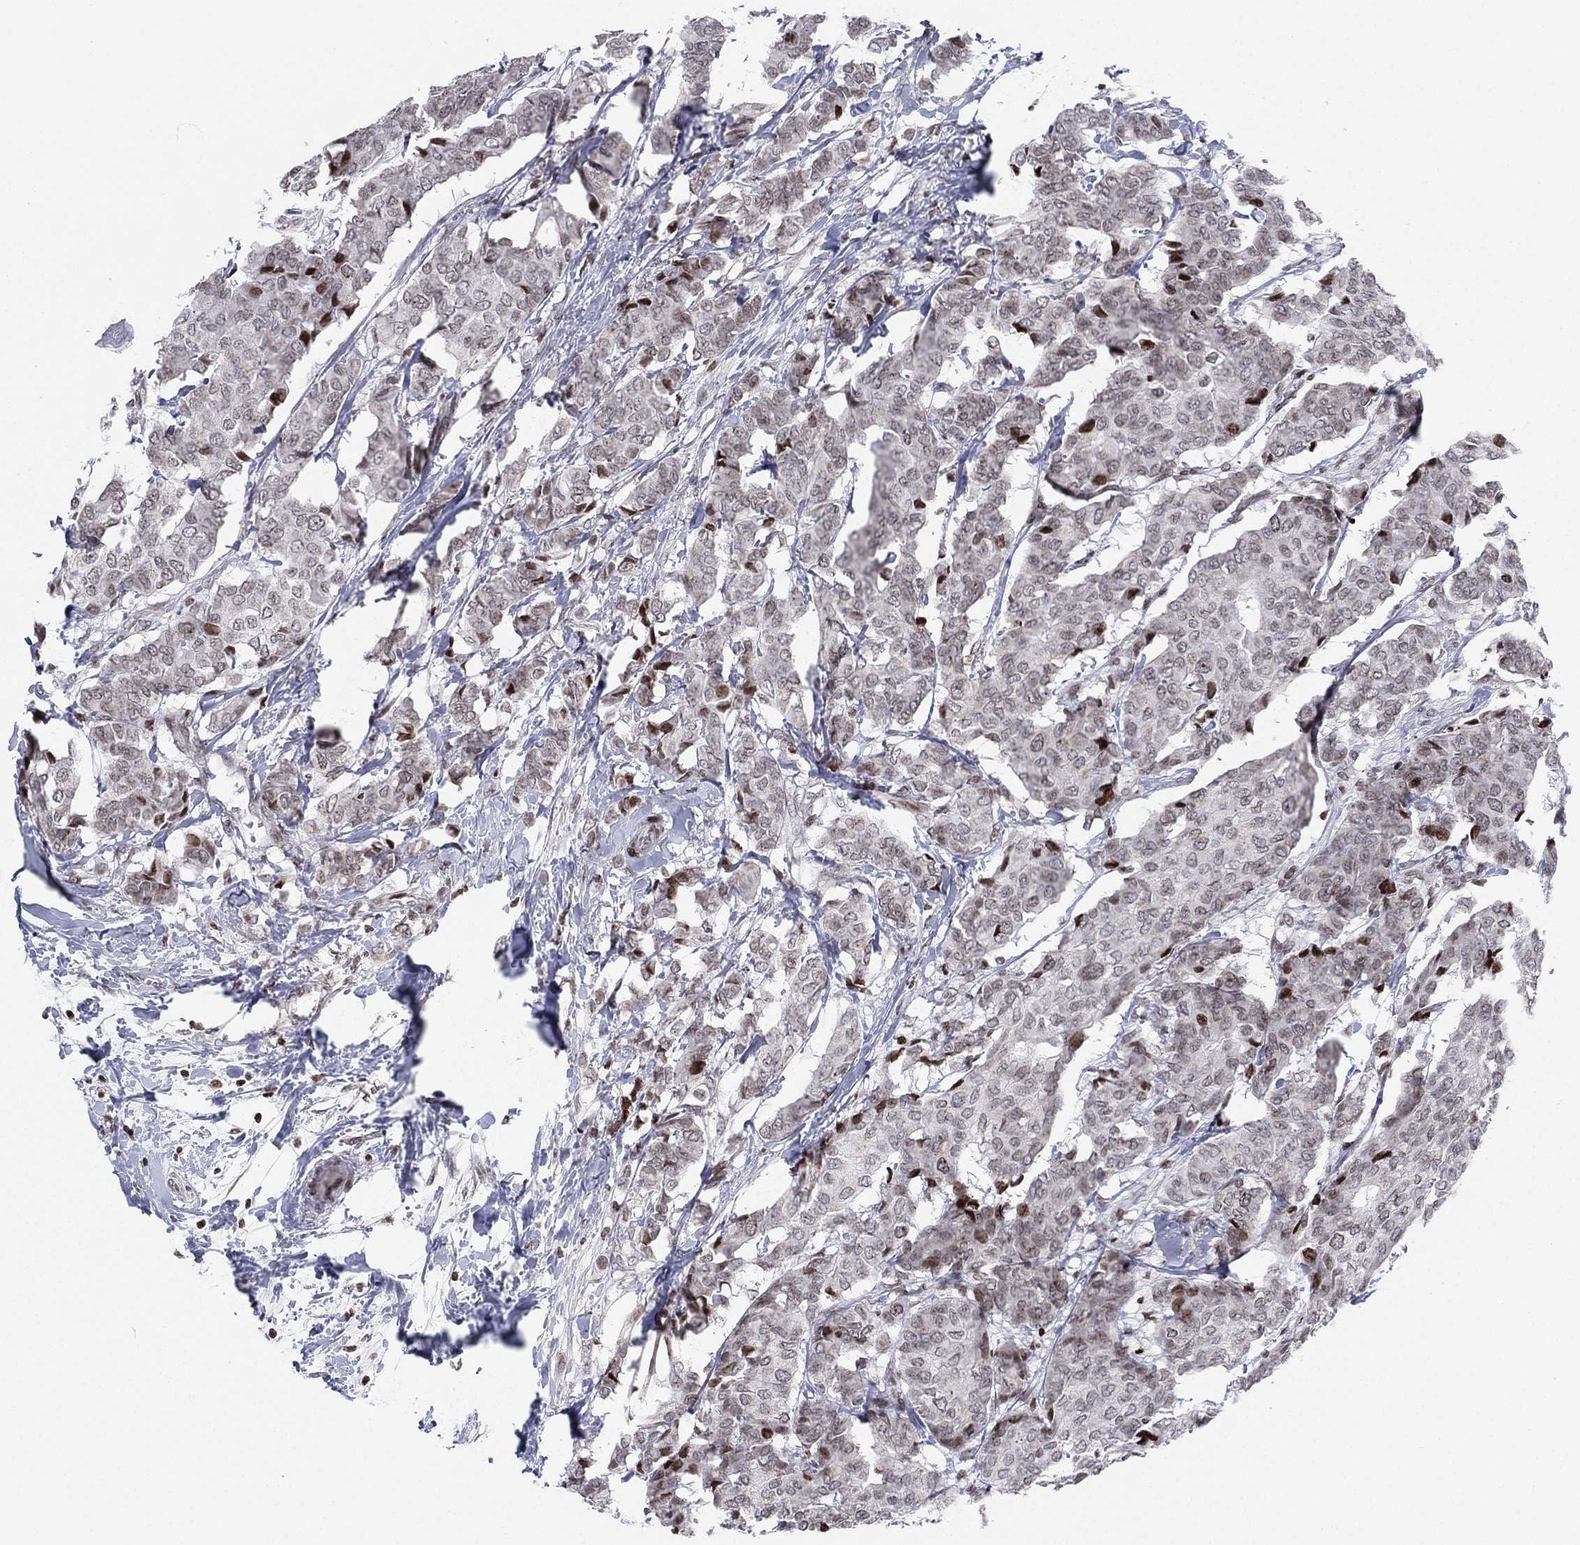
{"staining": {"intensity": "weak", "quantity": "25%-75%", "location": "nuclear"}, "tissue": "breast cancer", "cell_type": "Tumor cells", "image_type": "cancer", "snomed": [{"axis": "morphology", "description": "Duct carcinoma"}, {"axis": "topography", "description": "Breast"}], "caption": "Brown immunohistochemical staining in human breast cancer demonstrates weak nuclear staining in about 25%-75% of tumor cells. (brown staining indicates protein expression, while blue staining denotes nuclei).", "gene": "MFSD14A", "patient": {"sex": "female", "age": 75}}